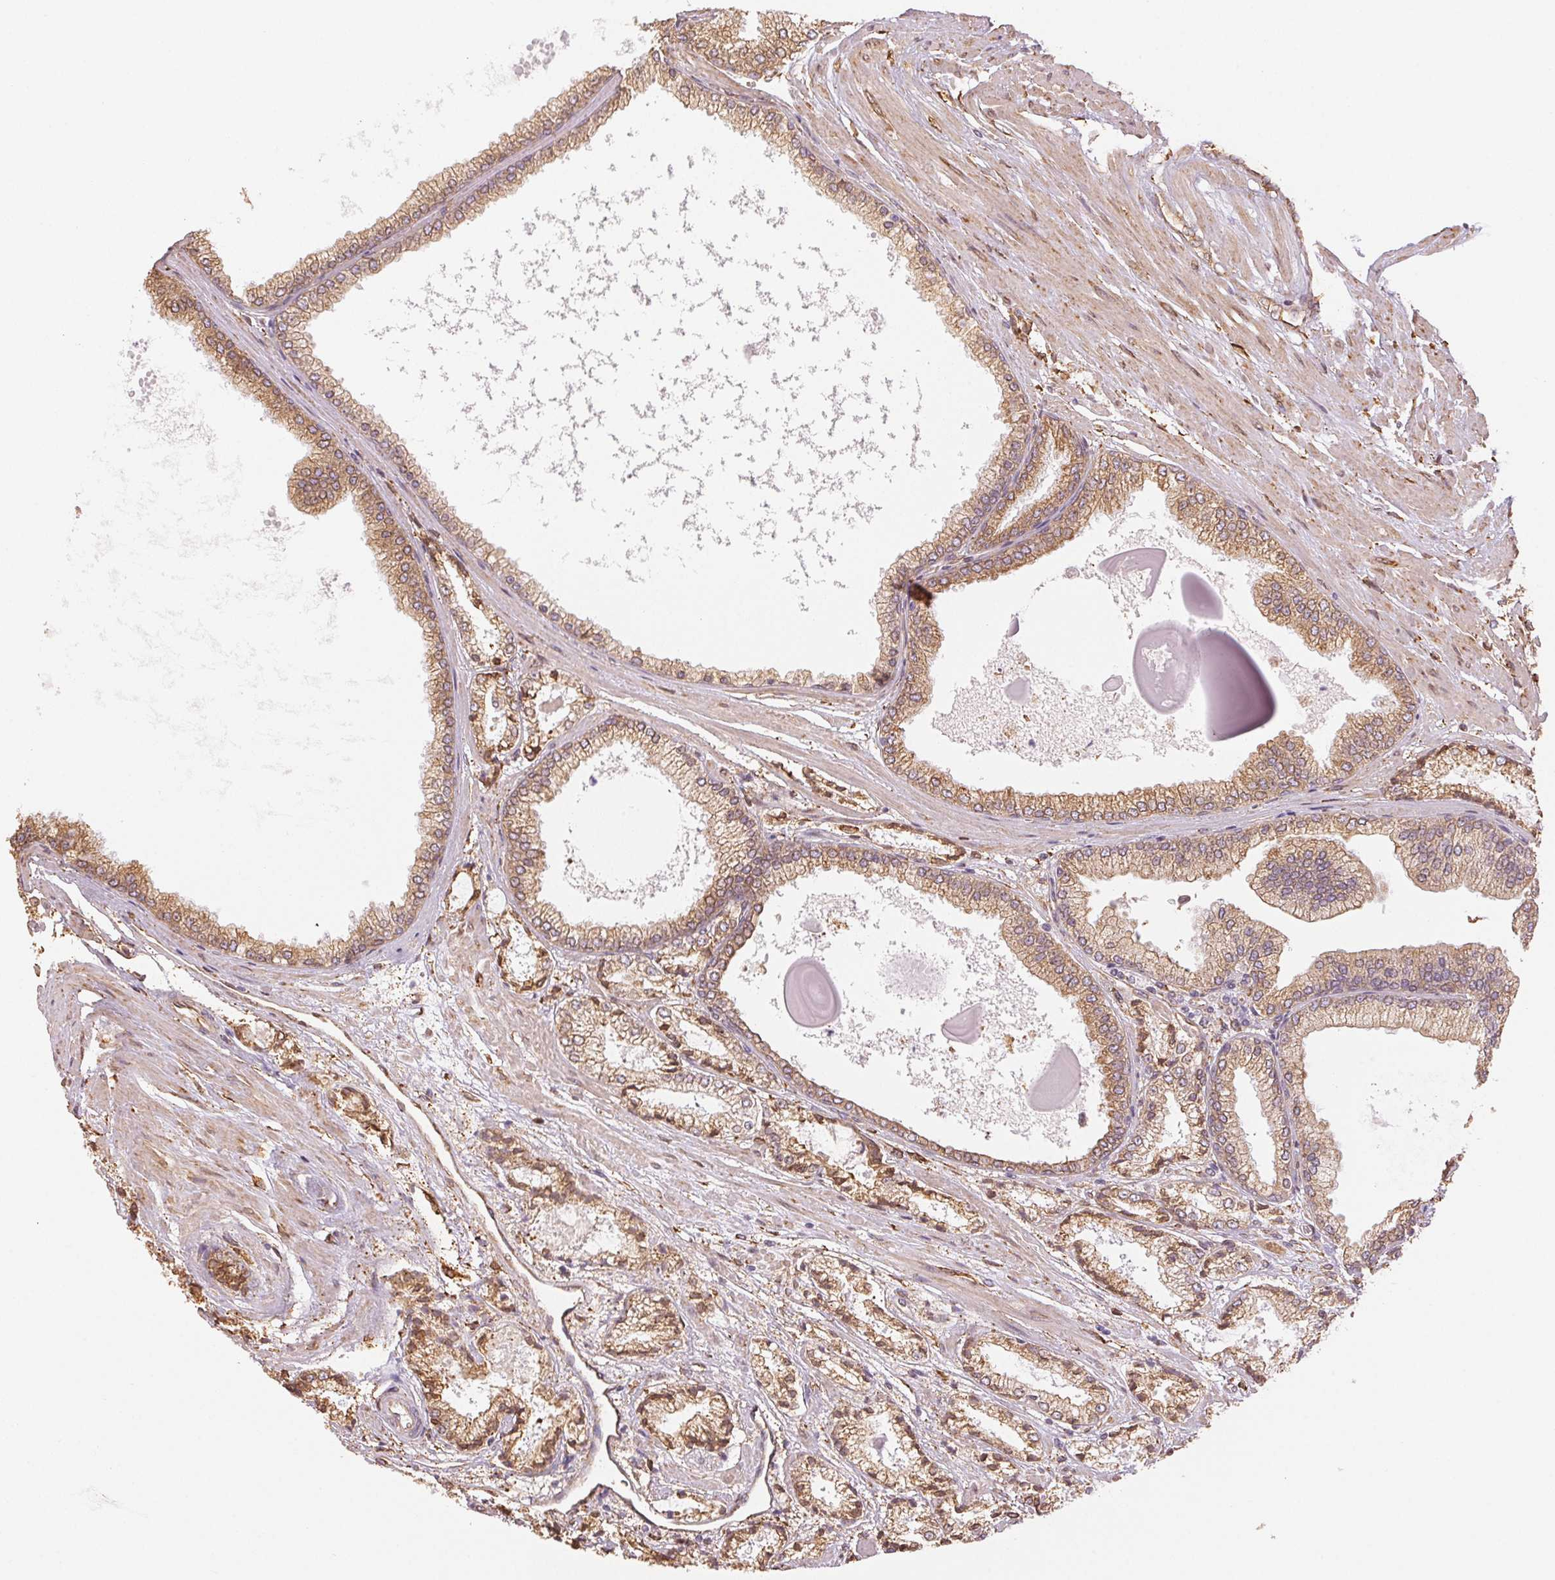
{"staining": {"intensity": "moderate", "quantity": ">75%", "location": "cytoplasmic/membranous"}, "tissue": "prostate cancer", "cell_type": "Tumor cells", "image_type": "cancer", "snomed": [{"axis": "morphology", "description": "Adenocarcinoma, High grade"}, {"axis": "topography", "description": "Prostate"}], "caption": "Prostate adenocarcinoma (high-grade) stained with IHC demonstrates moderate cytoplasmic/membranous staining in about >75% of tumor cells. (DAB (3,3'-diaminobenzidine) IHC, brown staining for protein, blue staining for nuclei).", "gene": "RCN3", "patient": {"sex": "male", "age": 64}}